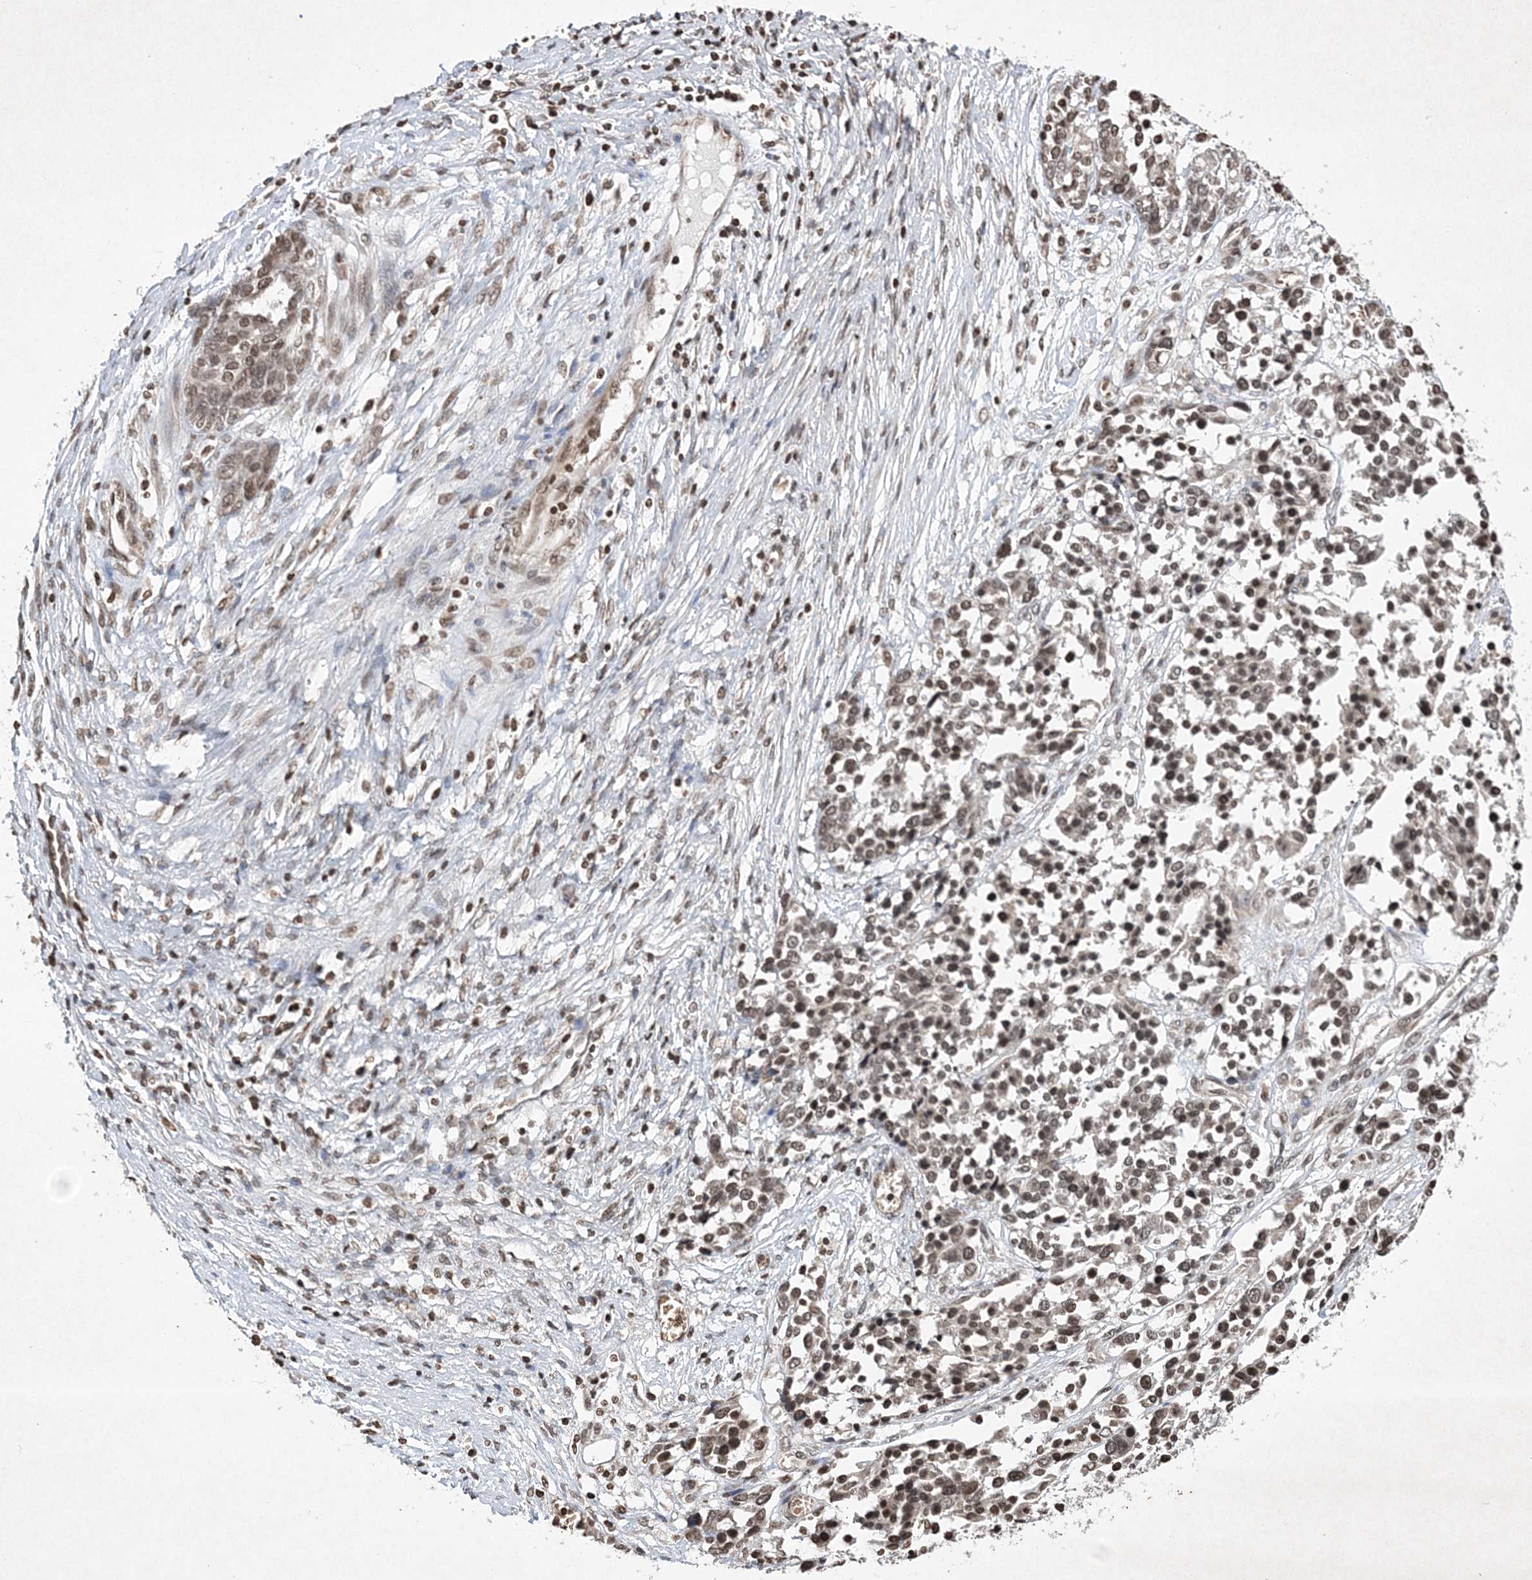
{"staining": {"intensity": "weak", "quantity": ">75%", "location": "nuclear"}, "tissue": "ovarian cancer", "cell_type": "Tumor cells", "image_type": "cancer", "snomed": [{"axis": "morphology", "description": "Cystadenocarcinoma, serous, NOS"}, {"axis": "topography", "description": "Ovary"}], "caption": "Human ovarian cancer (serous cystadenocarcinoma) stained with a protein marker reveals weak staining in tumor cells.", "gene": "NEDD9", "patient": {"sex": "female", "age": 44}}